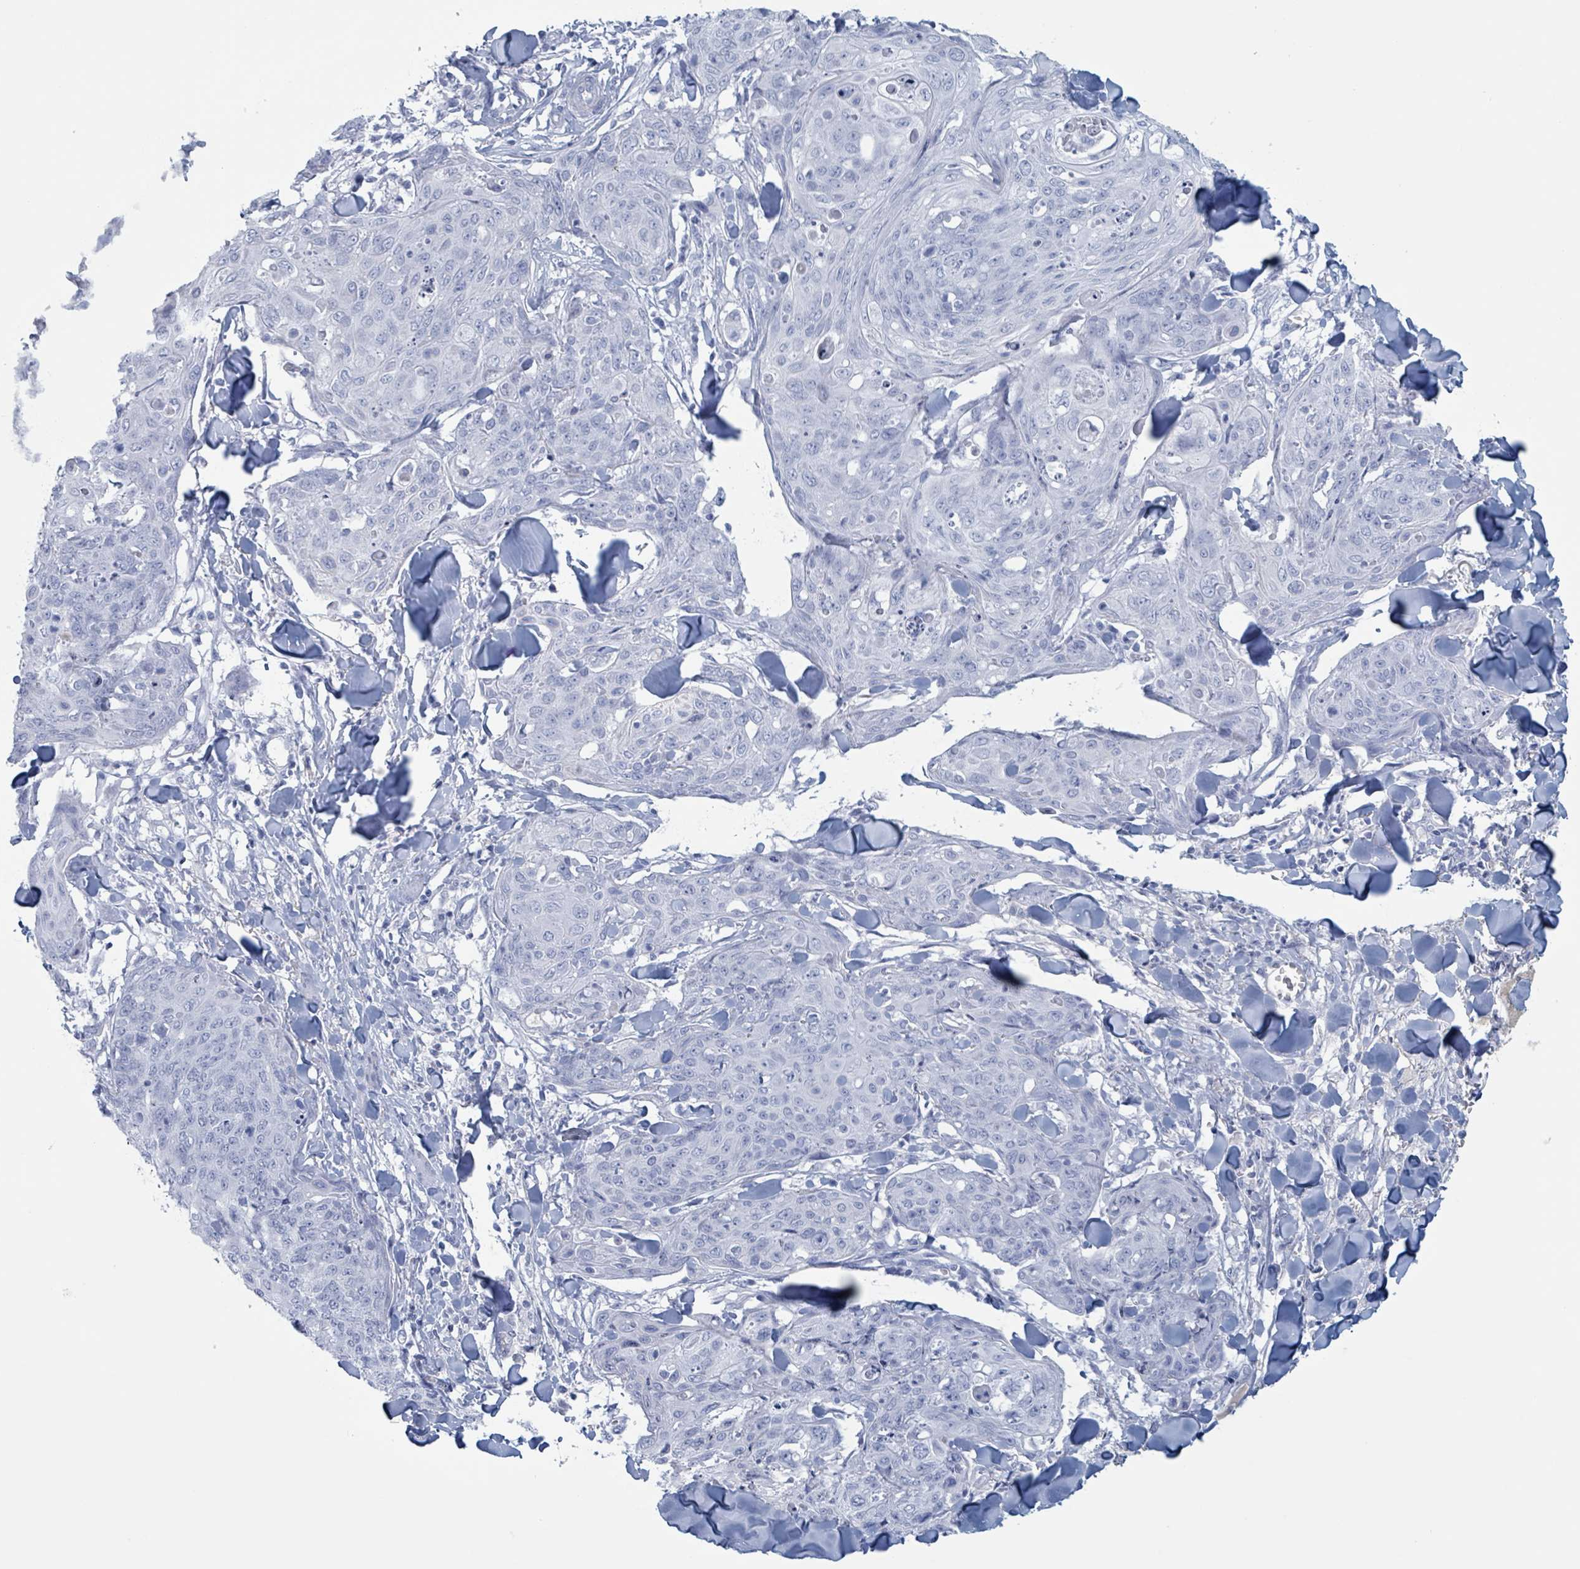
{"staining": {"intensity": "negative", "quantity": "none", "location": "none"}, "tissue": "skin cancer", "cell_type": "Tumor cells", "image_type": "cancer", "snomed": [{"axis": "morphology", "description": "Squamous cell carcinoma, NOS"}, {"axis": "topography", "description": "Skin"}, {"axis": "topography", "description": "Vulva"}], "caption": "A photomicrograph of skin squamous cell carcinoma stained for a protein shows no brown staining in tumor cells. (Immunohistochemistry (ihc), brightfield microscopy, high magnification).", "gene": "KLK4", "patient": {"sex": "female", "age": 85}}